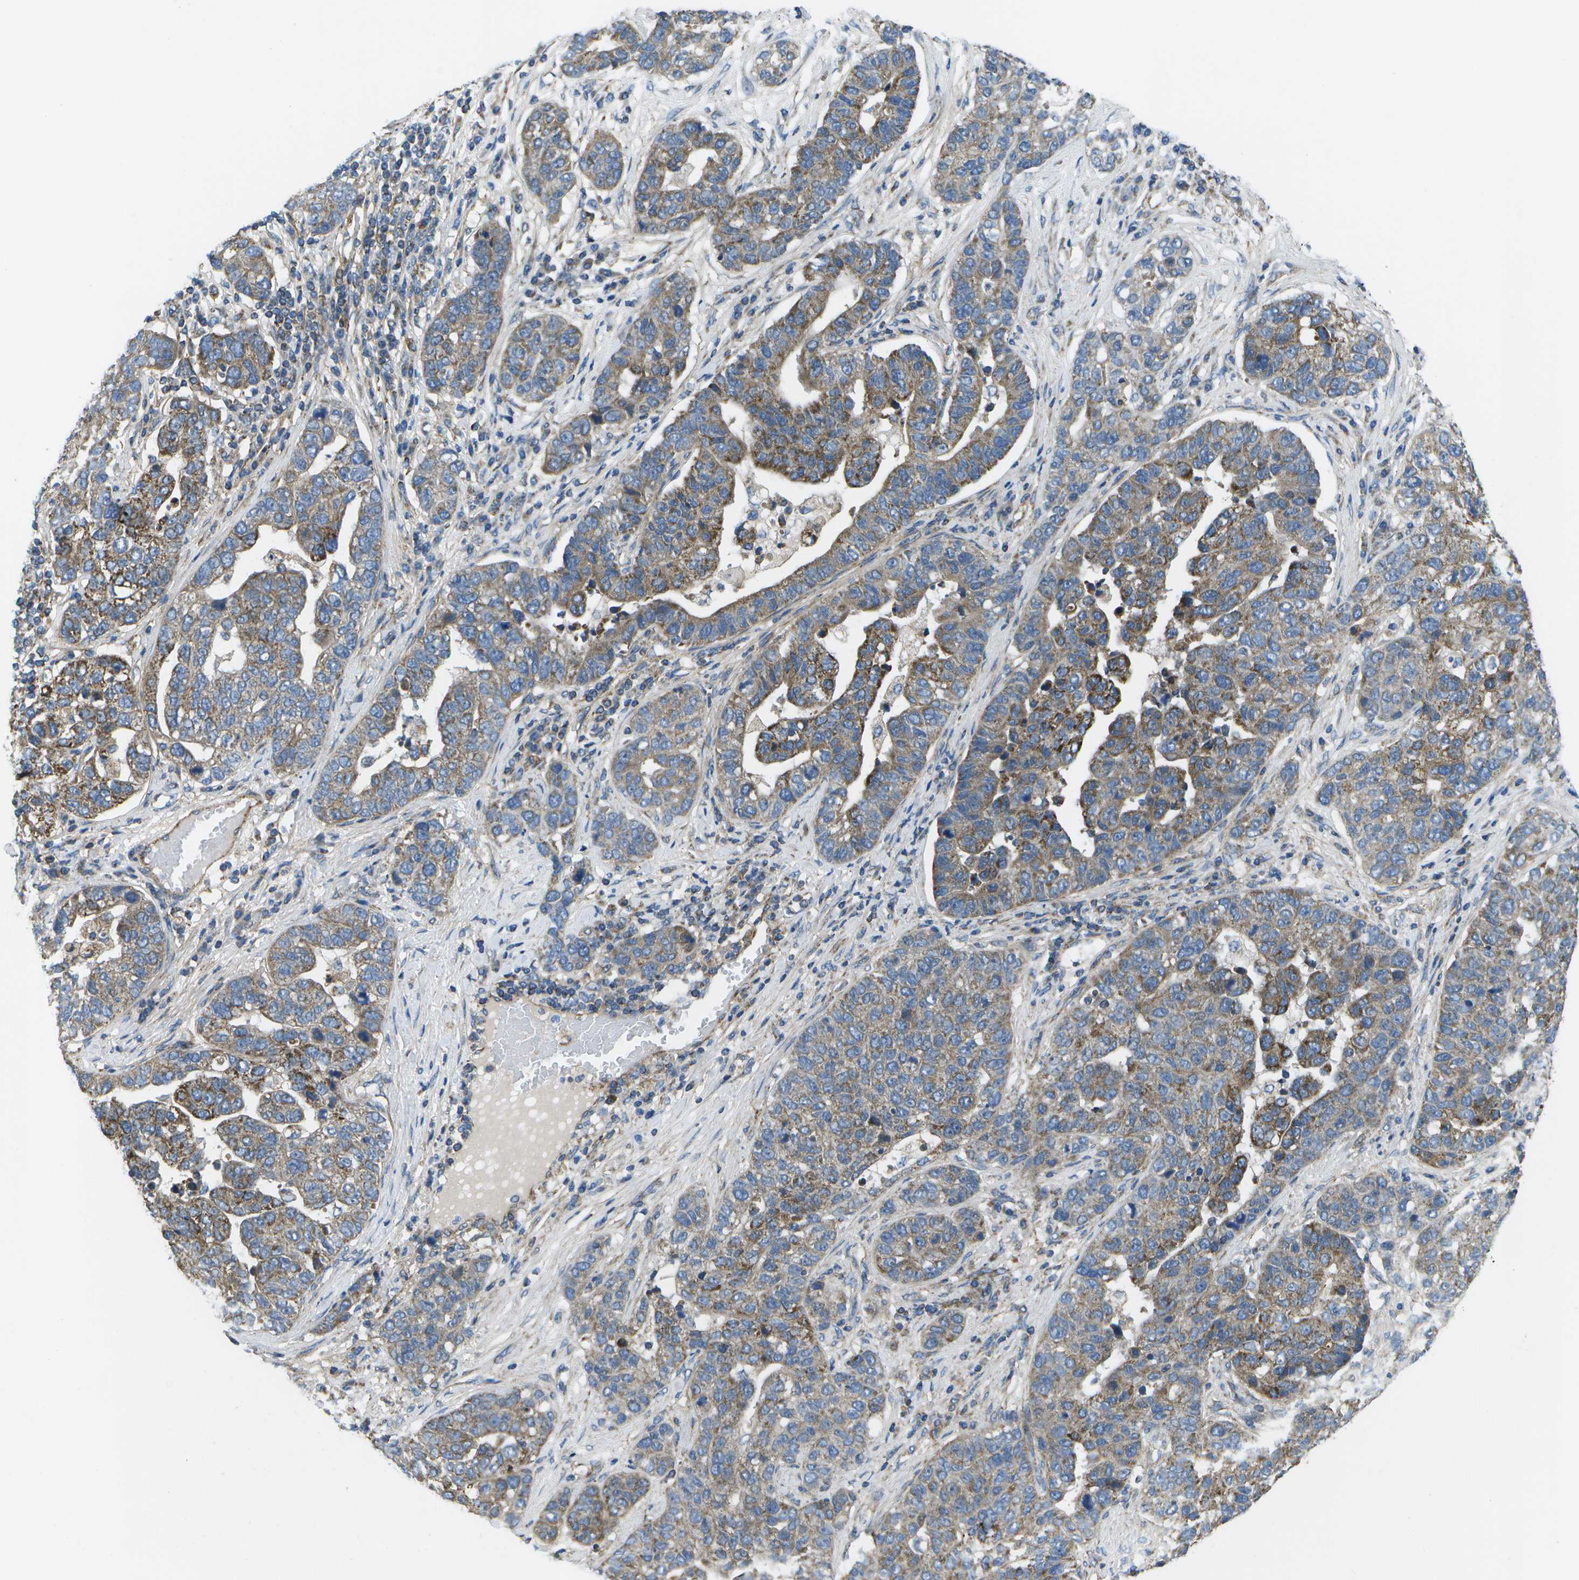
{"staining": {"intensity": "moderate", "quantity": "25%-75%", "location": "cytoplasmic/membranous"}, "tissue": "pancreatic cancer", "cell_type": "Tumor cells", "image_type": "cancer", "snomed": [{"axis": "morphology", "description": "Adenocarcinoma, NOS"}, {"axis": "topography", "description": "Pancreas"}], "caption": "A micrograph of human adenocarcinoma (pancreatic) stained for a protein shows moderate cytoplasmic/membranous brown staining in tumor cells.", "gene": "MVK", "patient": {"sex": "female", "age": 61}}